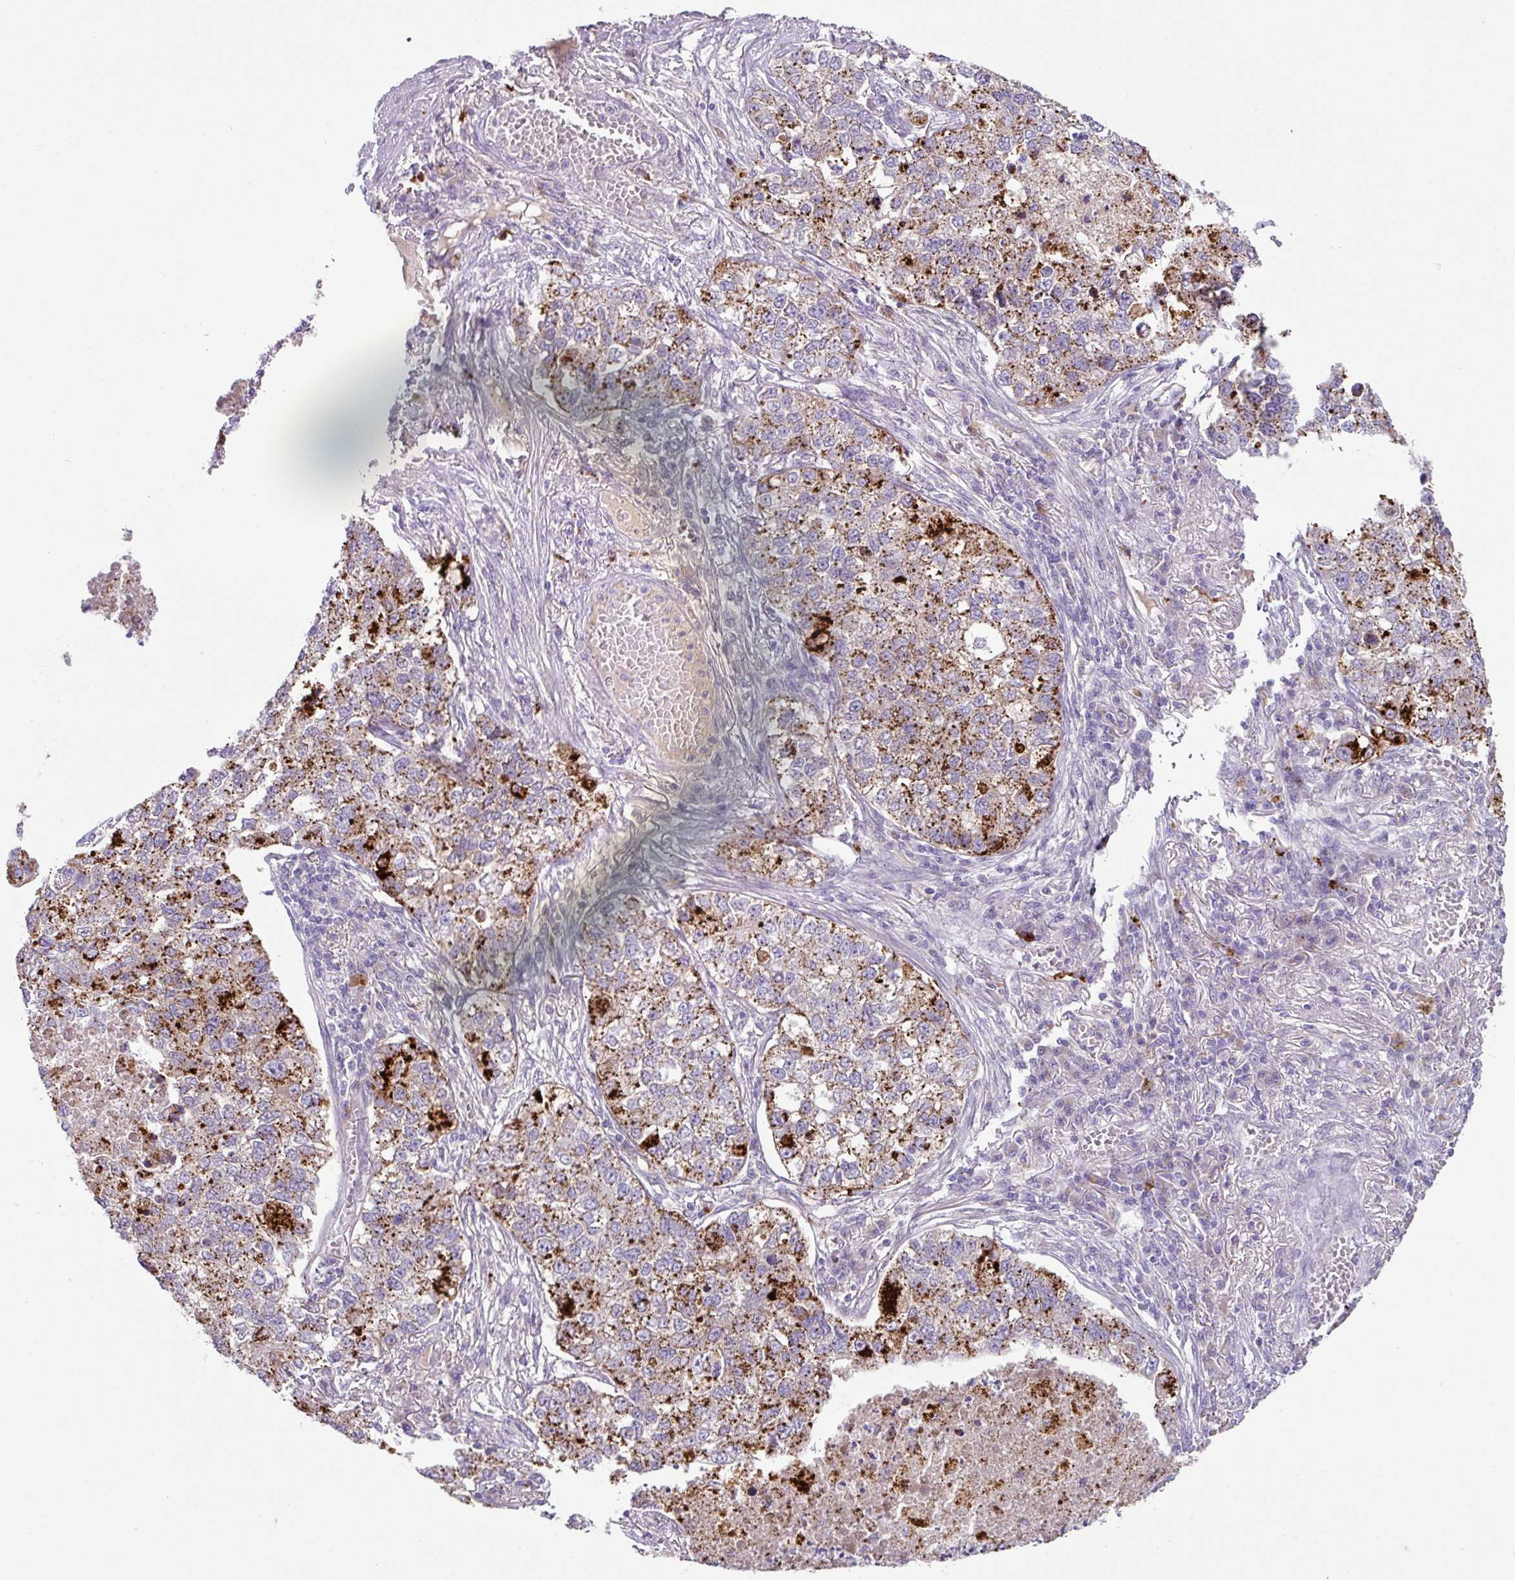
{"staining": {"intensity": "moderate", "quantity": "25%-75%", "location": "cytoplasmic/membranous"}, "tissue": "lung cancer", "cell_type": "Tumor cells", "image_type": "cancer", "snomed": [{"axis": "morphology", "description": "Adenocarcinoma, NOS"}, {"axis": "topography", "description": "Lung"}], "caption": "Immunohistochemical staining of human lung cancer shows medium levels of moderate cytoplasmic/membranous staining in about 25%-75% of tumor cells. (Stains: DAB in brown, nuclei in blue, Microscopy: brightfield microscopy at high magnification).", "gene": "PLEKHH3", "patient": {"sex": "male", "age": 49}}